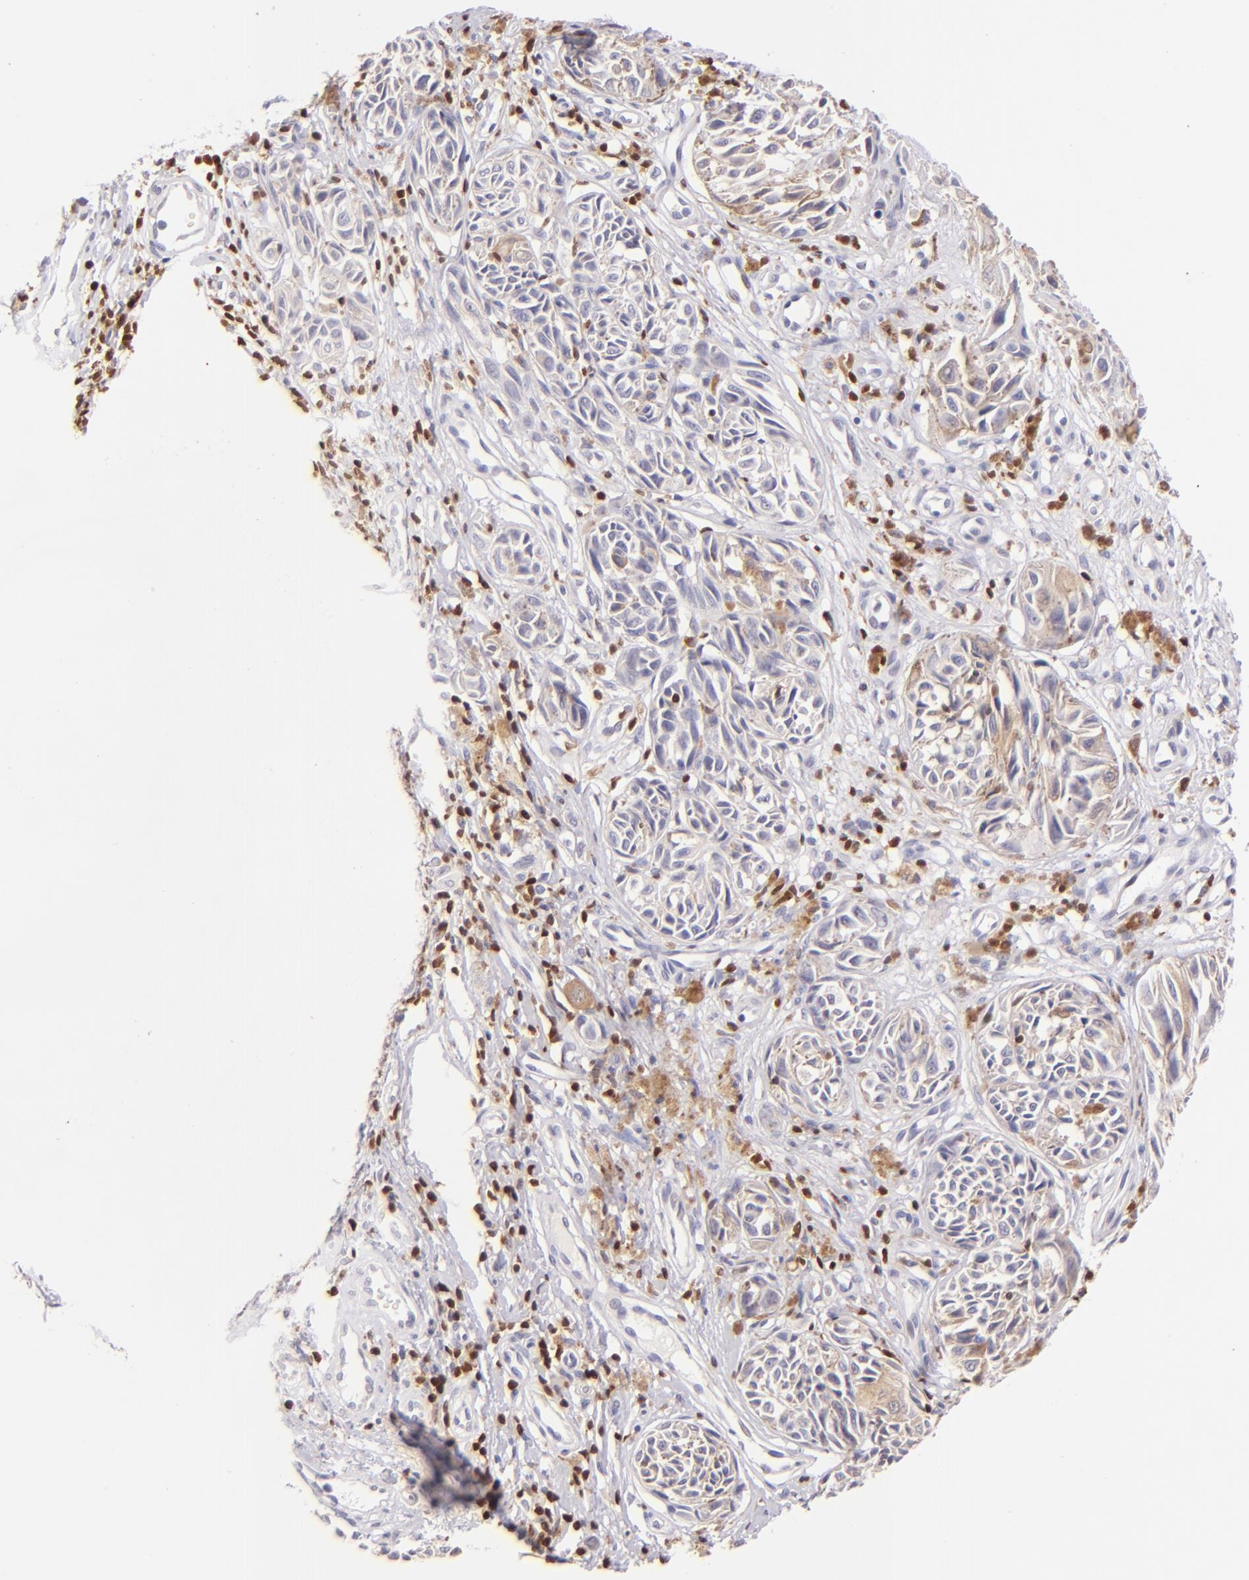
{"staining": {"intensity": "weak", "quantity": "25%-75%", "location": "cytoplasmic/membranous"}, "tissue": "melanoma", "cell_type": "Tumor cells", "image_type": "cancer", "snomed": [{"axis": "morphology", "description": "Malignant melanoma, NOS"}, {"axis": "topography", "description": "Skin"}], "caption": "Immunohistochemistry image of neoplastic tissue: human melanoma stained using IHC exhibits low levels of weak protein expression localized specifically in the cytoplasmic/membranous of tumor cells, appearing as a cytoplasmic/membranous brown color.", "gene": "ZAP70", "patient": {"sex": "male", "age": 67}}